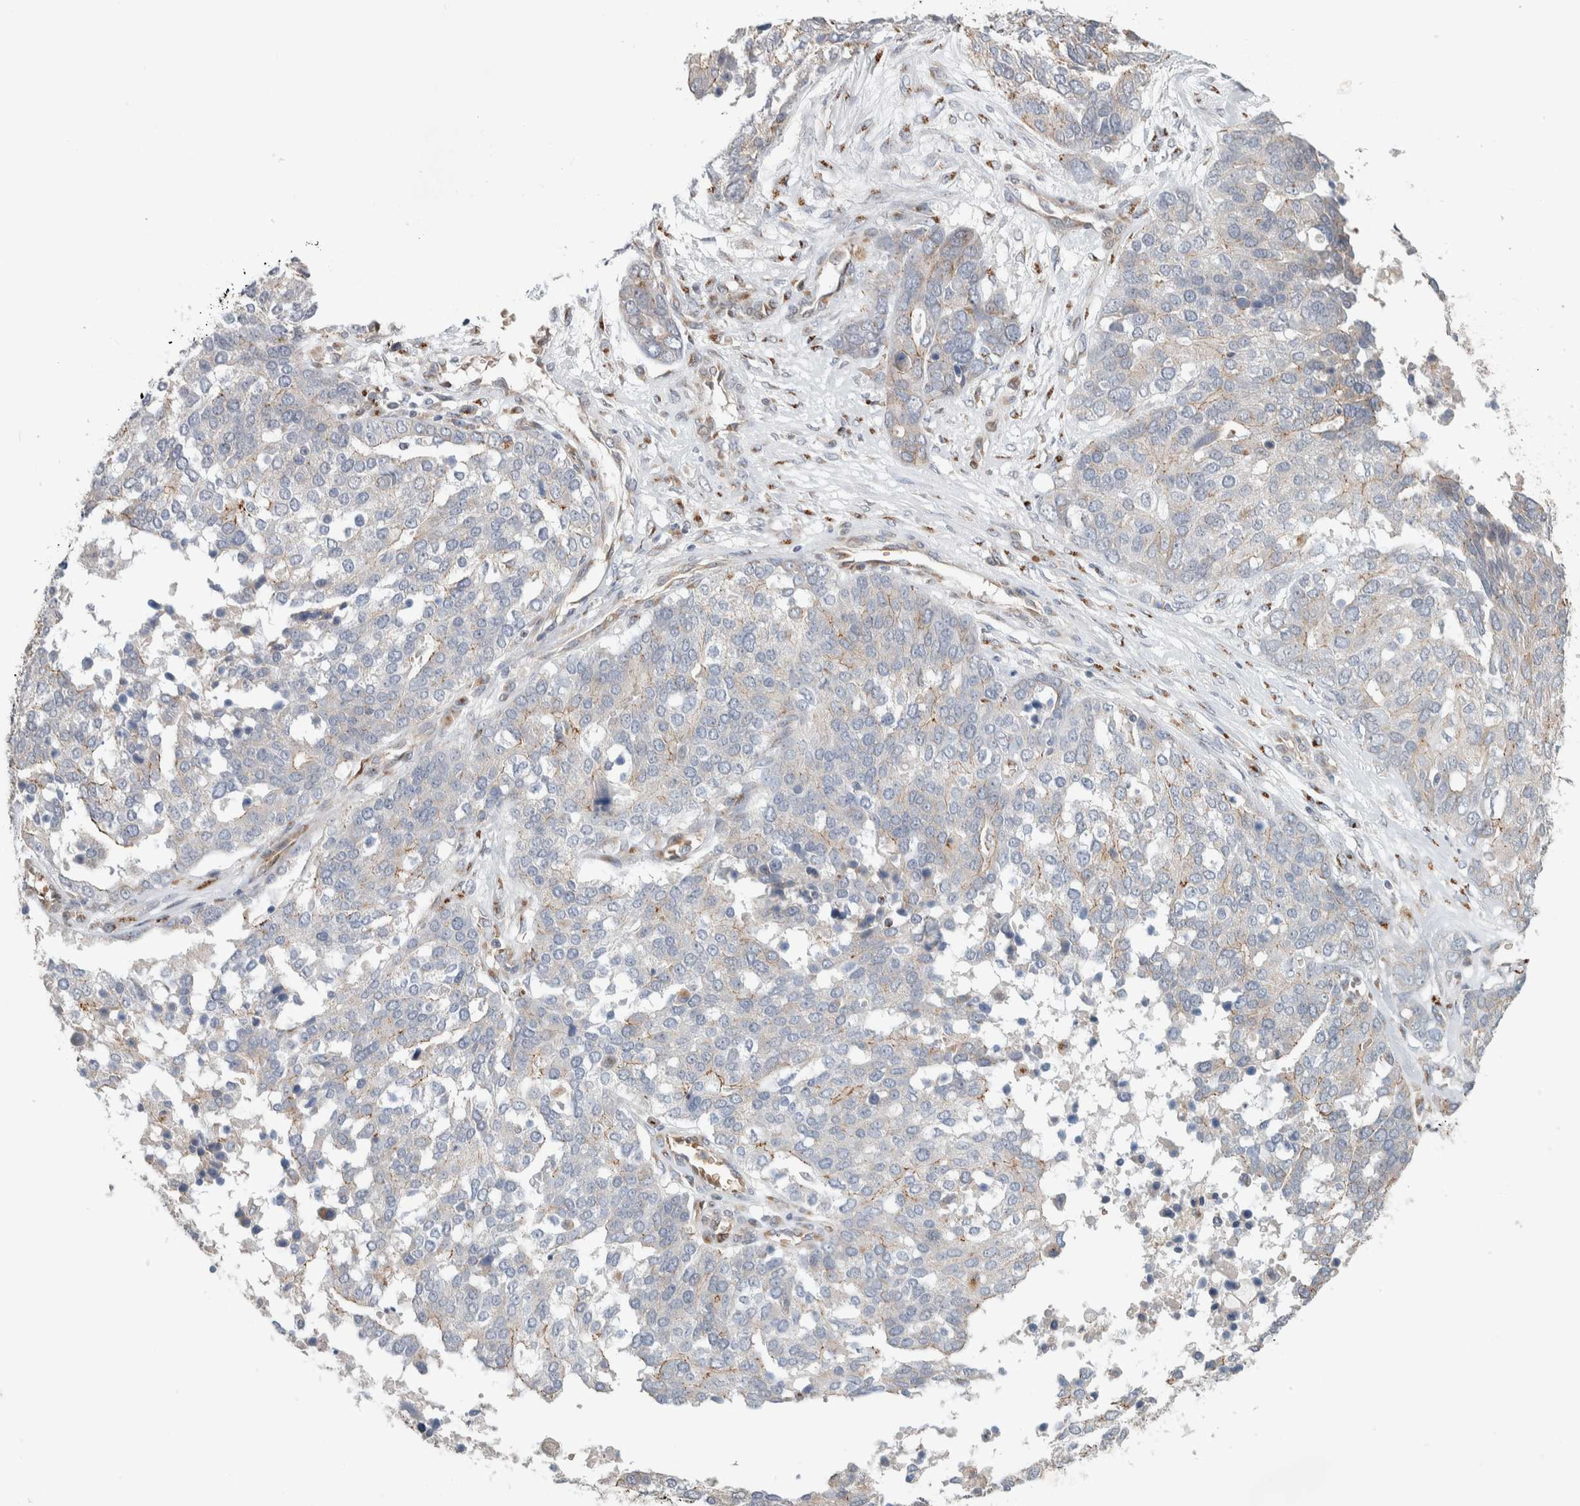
{"staining": {"intensity": "negative", "quantity": "none", "location": "none"}, "tissue": "ovarian cancer", "cell_type": "Tumor cells", "image_type": "cancer", "snomed": [{"axis": "morphology", "description": "Cystadenocarcinoma, serous, NOS"}, {"axis": "topography", "description": "Ovary"}], "caption": "This histopathology image is of ovarian cancer (serous cystadenocarcinoma) stained with IHC to label a protein in brown with the nuclei are counter-stained blue. There is no expression in tumor cells.", "gene": "SLC38A10", "patient": {"sex": "female", "age": 44}}